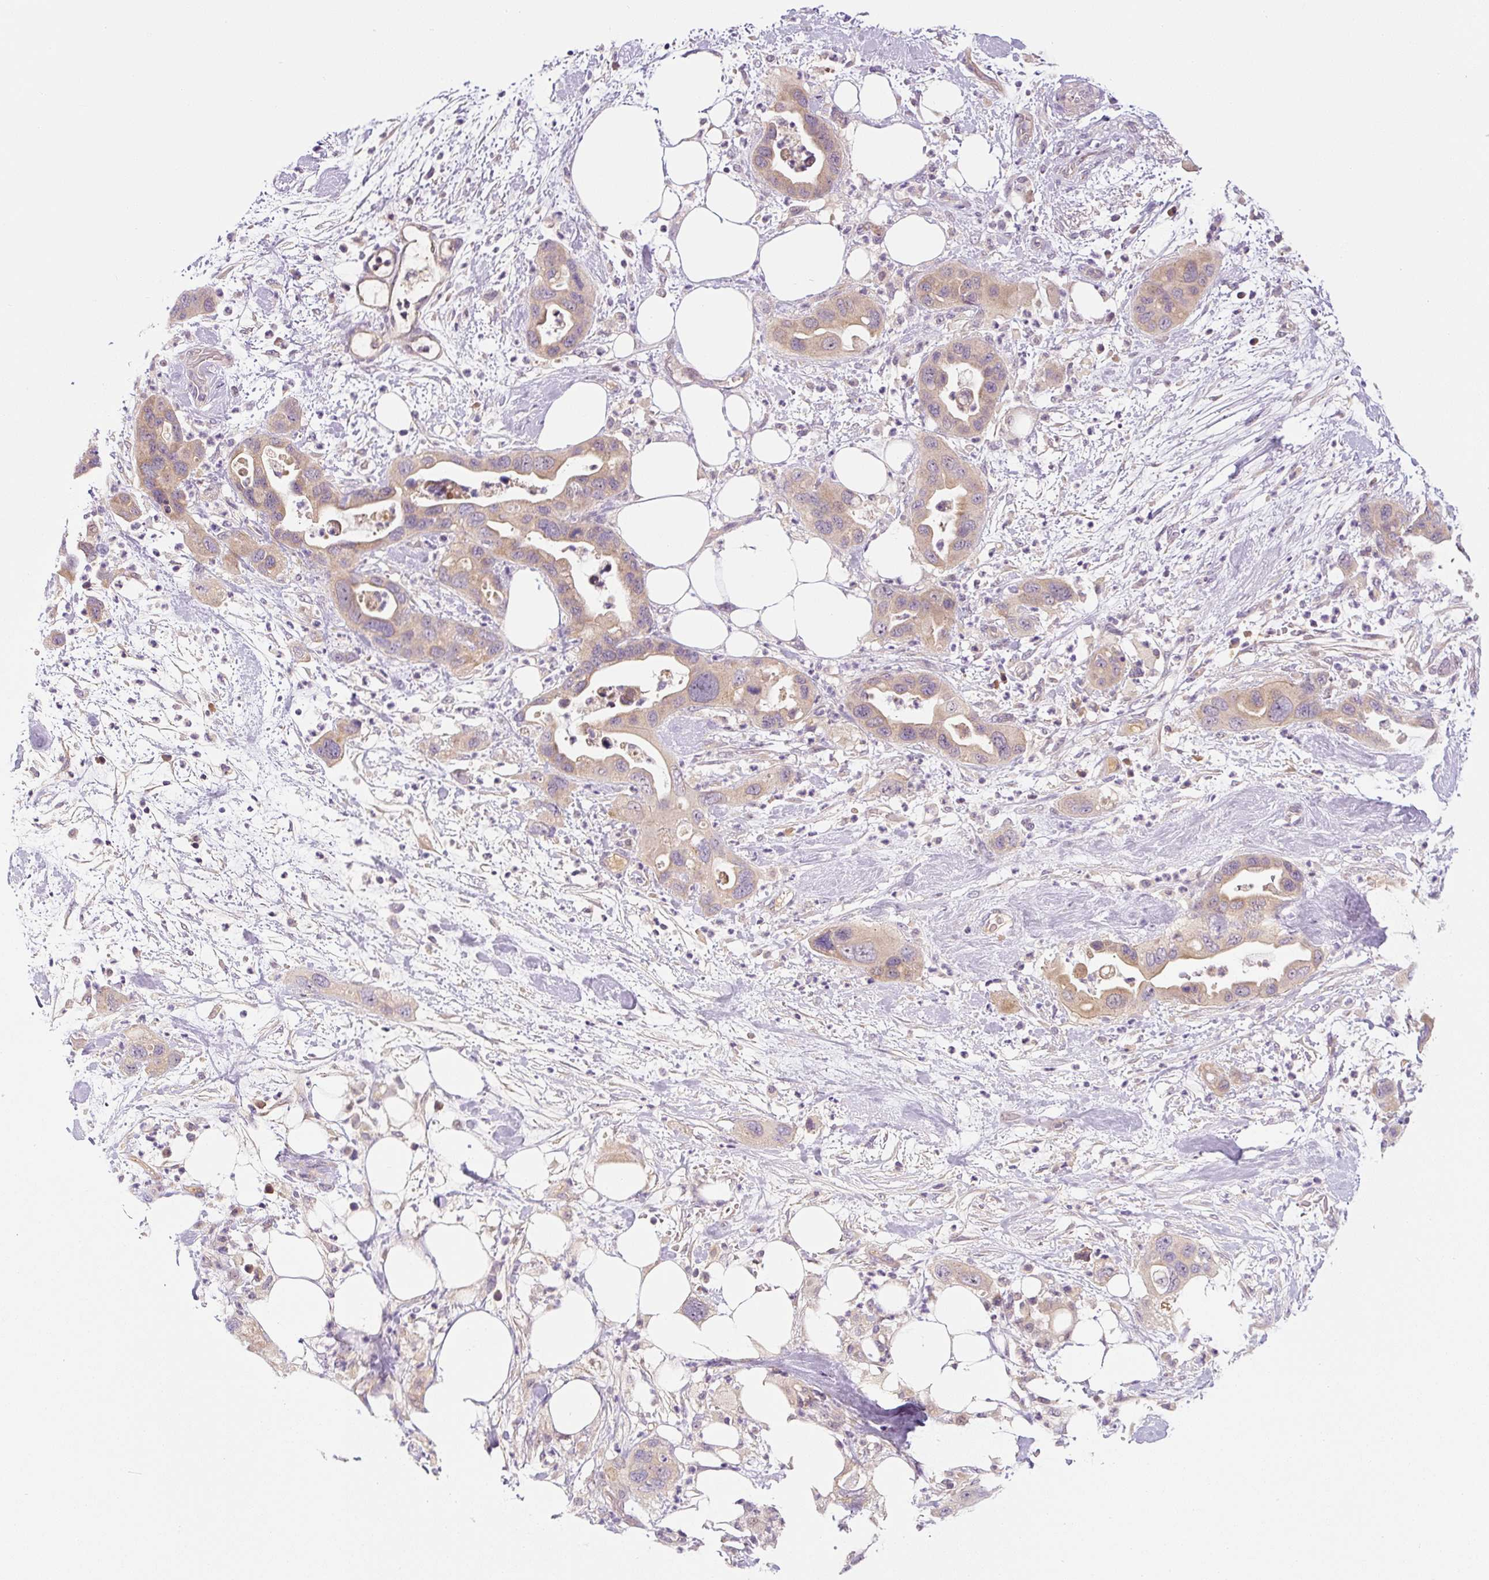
{"staining": {"intensity": "weak", "quantity": ">75%", "location": "cytoplasmic/membranous"}, "tissue": "pancreatic cancer", "cell_type": "Tumor cells", "image_type": "cancer", "snomed": [{"axis": "morphology", "description": "Adenocarcinoma, NOS"}, {"axis": "topography", "description": "Pancreas"}], "caption": "IHC photomicrograph of human adenocarcinoma (pancreatic) stained for a protein (brown), which exhibits low levels of weak cytoplasmic/membranous expression in about >75% of tumor cells.", "gene": "PRKAA2", "patient": {"sex": "female", "age": 71}}